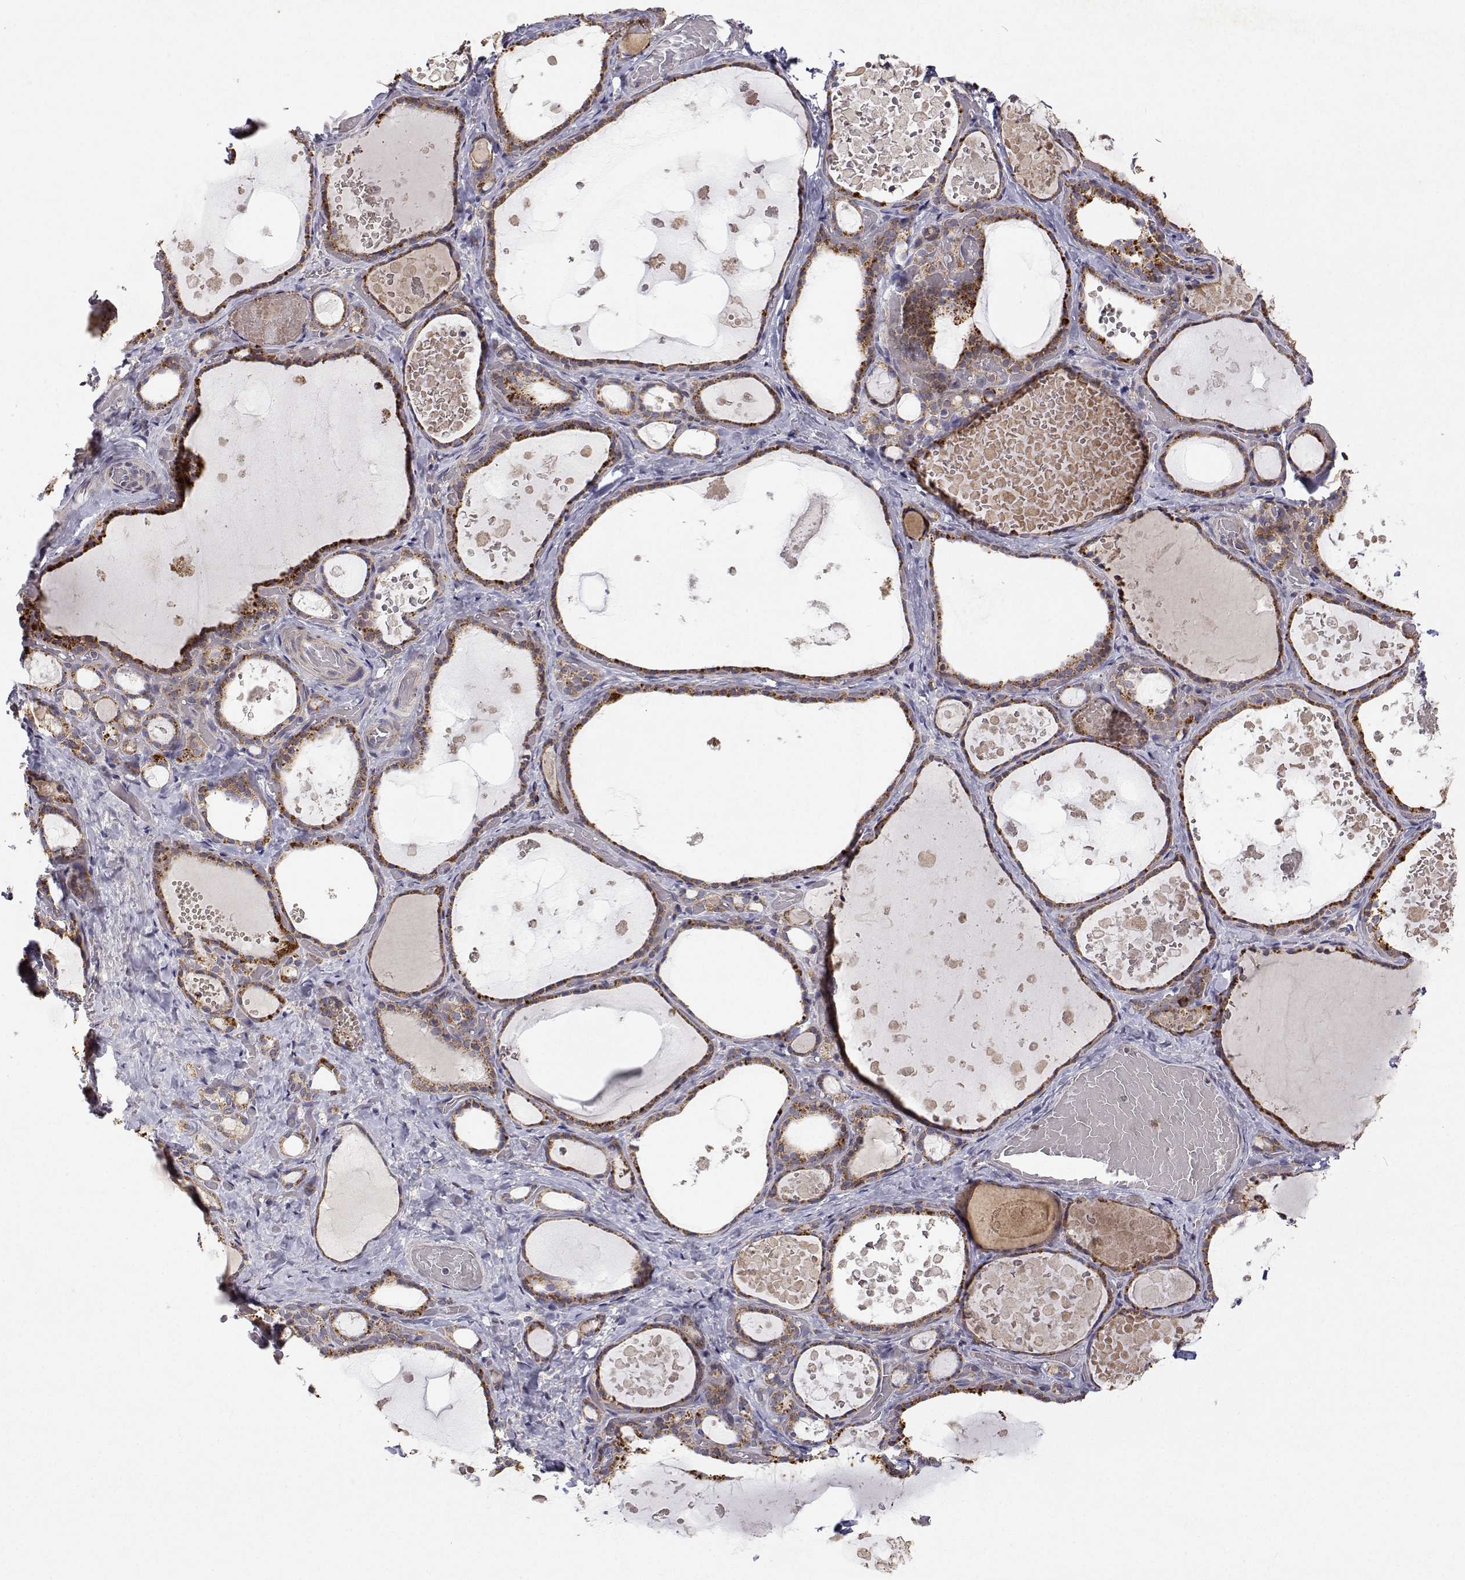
{"staining": {"intensity": "moderate", "quantity": ">75%", "location": "cytoplasmic/membranous"}, "tissue": "thyroid gland", "cell_type": "Glandular cells", "image_type": "normal", "snomed": [{"axis": "morphology", "description": "Normal tissue, NOS"}, {"axis": "topography", "description": "Thyroid gland"}], "caption": "IHC (DAB (3,3'-diaminobenzidine)) staining of normal human thyroid gland displays moderate cytoplasmic/membranous protein positivity in approximately >75% of glandular cells. (Brightfield microscopy of DAB IHC at high magnification).", "gene": "MRPL3", "patient": {"sex": "female", "age": 56}}